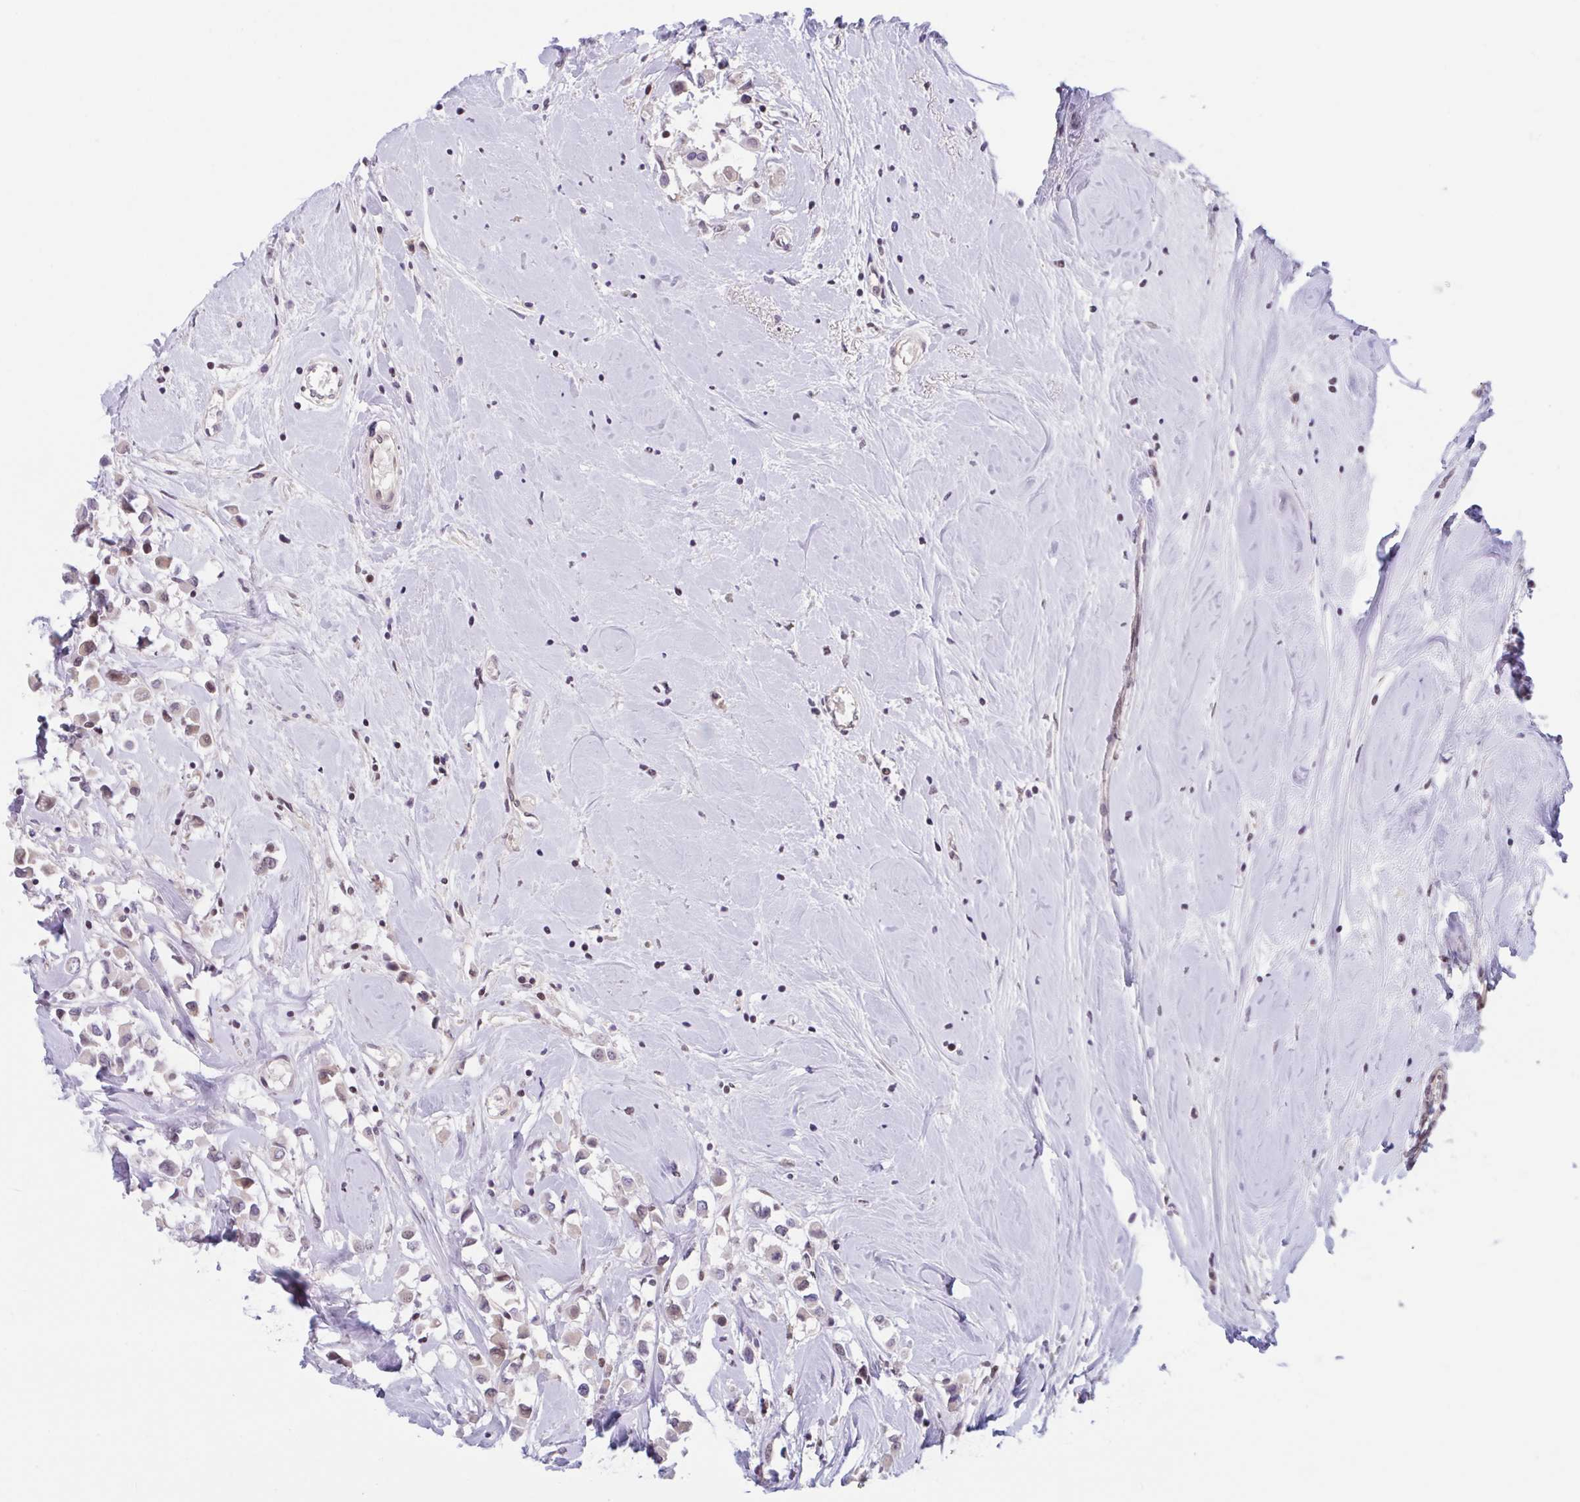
{"staining": {"intensity": "weak", "quantity": "<25%", "location": "cytoplasmic/membranous"}, "tissue": "breast cancer", "cell_type": "Tumor cells", "image_type": "cancer", "snomed": [{"axis": "morphology", "description": "Duct carcinoma"}, {"axis": "topography", "description": "Breast"}], "caption": "This is an IHC photomicrograph of human breast cancer. There is no positivity in tumor cells.", "gene": "TTC7B", "patient": {"sex": "female", "age": 61}}